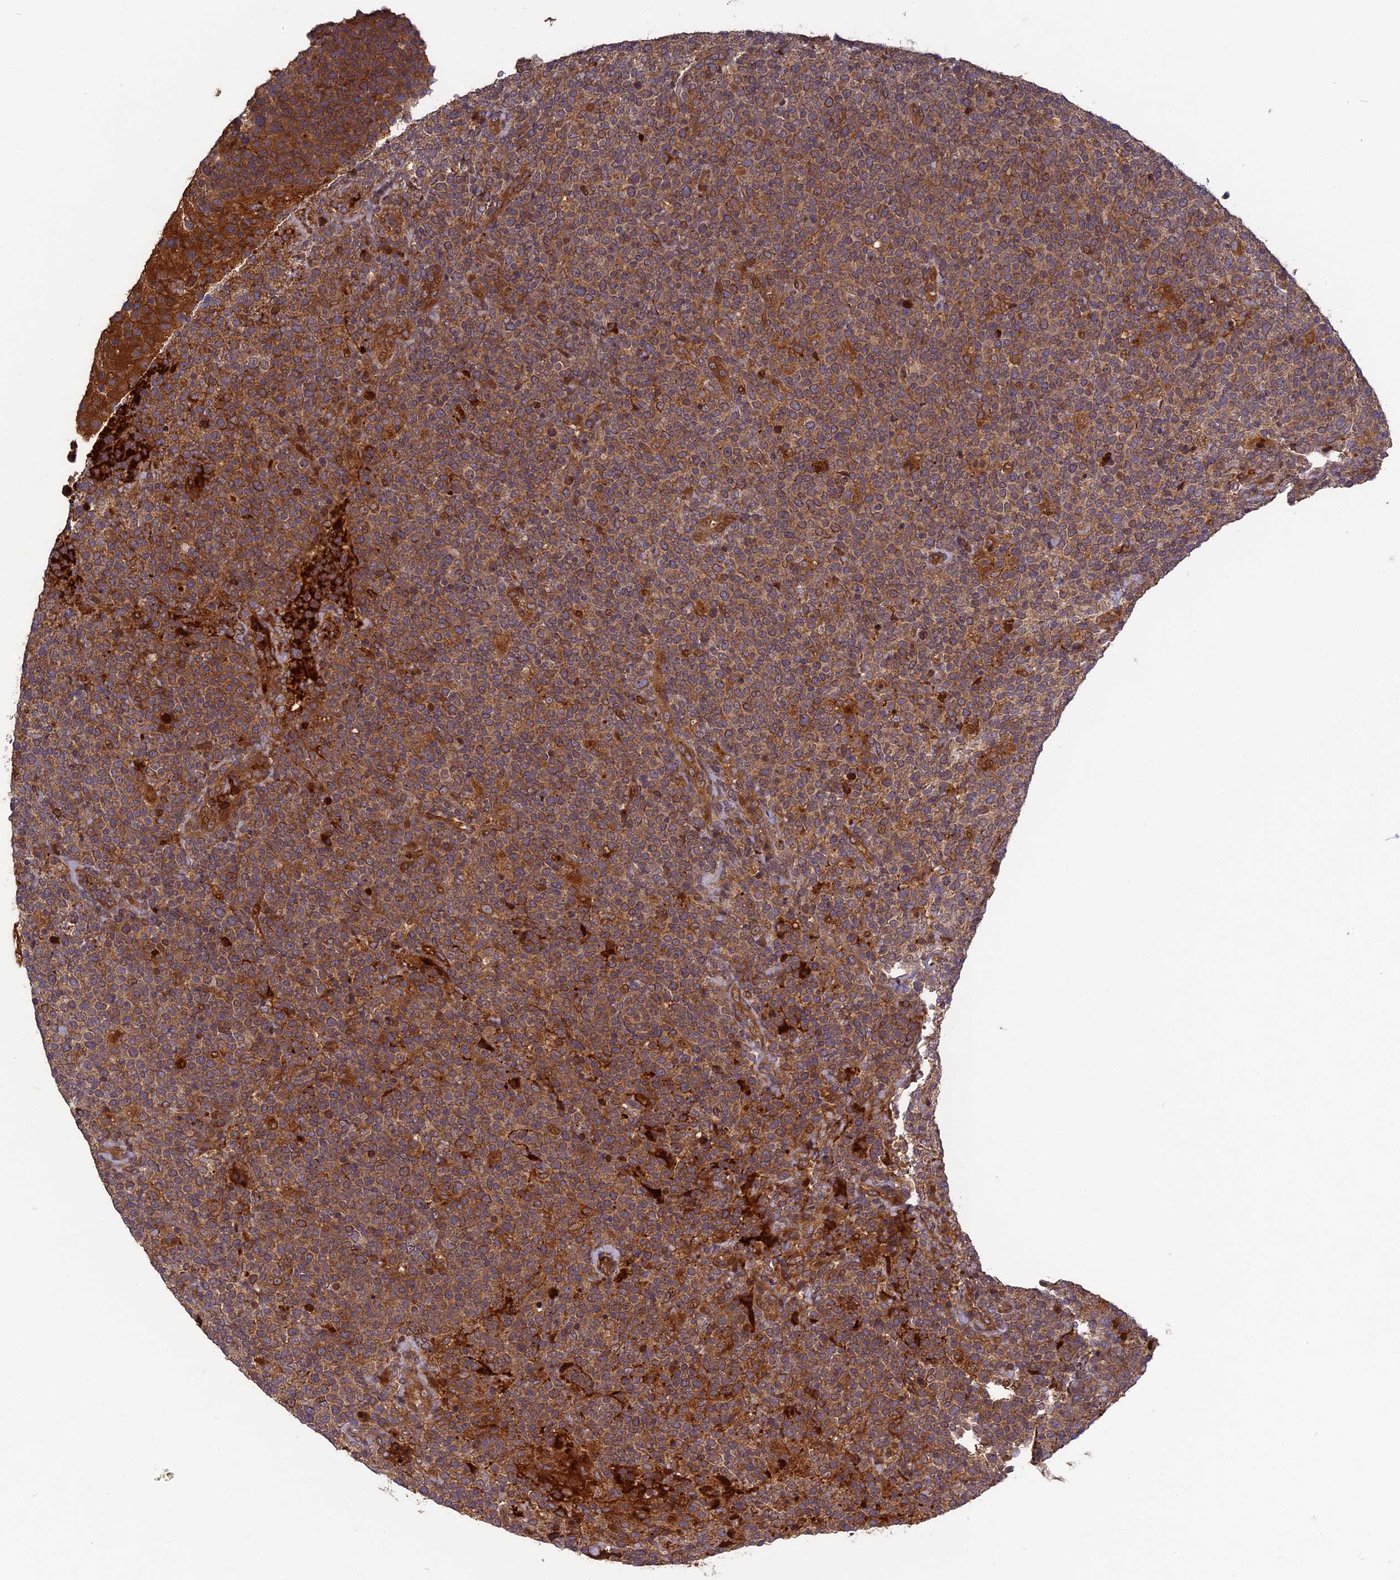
{"staining": {"intensity": "moderate", "quantity": ">75%", "location": "cytoplasmic/membranous"}, "tissue": "lymphoma", "cell_type": "Tumor cells", "image_type": "cancer", "snomed": [{"axis": "morphology", "description": "Malignant lymphoma, non-Hodgkin's type, High grade"}, {"axis": "topography", "description": "Lymph node"}], "caption": "An IHC histopathology image of tumor tissue is shown. Protein staining in brown highlights moderate cytoplasmic/membranous positivity in malignant lymphoma, non-Hodgkin's type (high-grade) within tumor cells.", "gene": "TMUB2", "patient": {"sex": "male", "age": 61}}